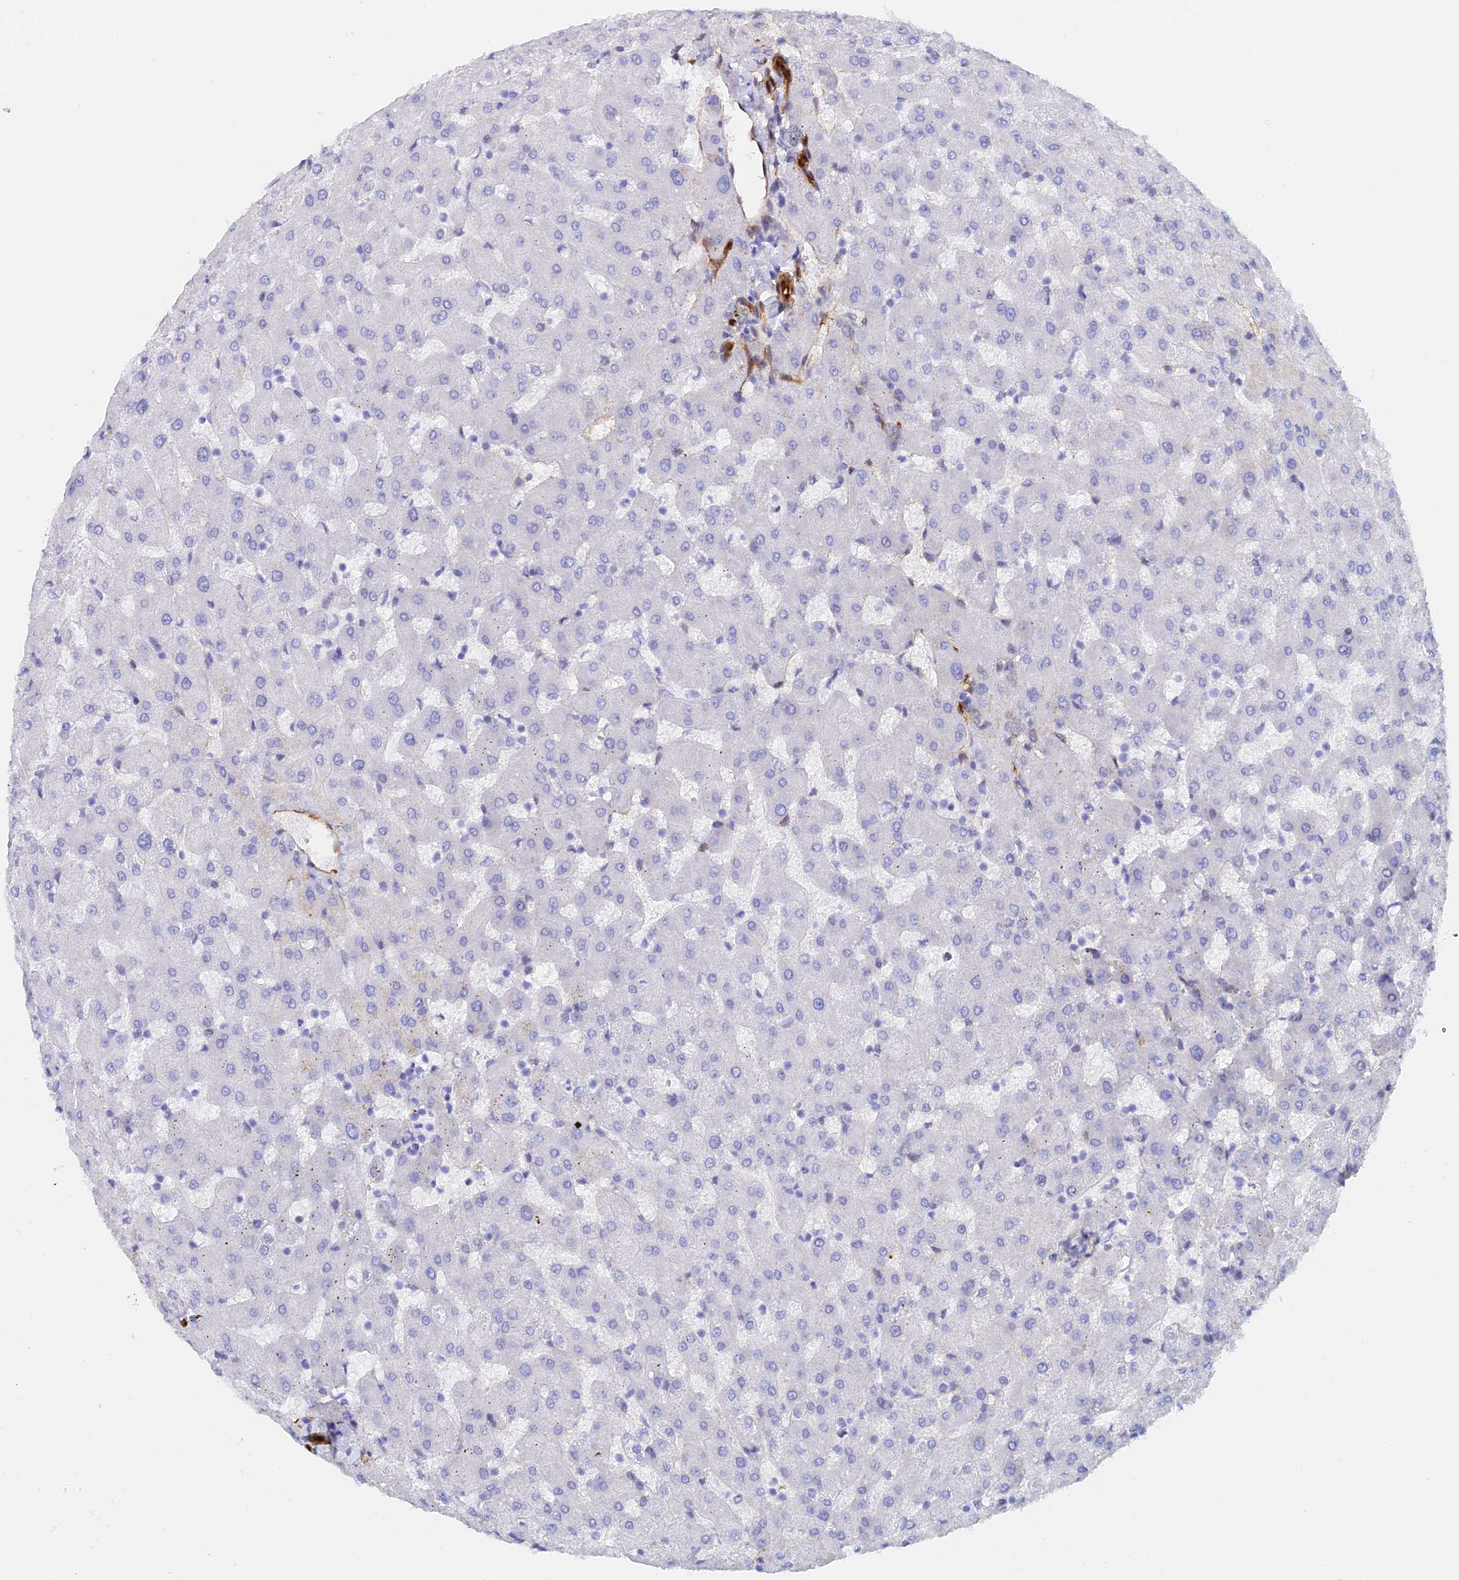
{"staining": {"intensity": "negative", "quantity": "none", "location": "none"}, "tissue": "liver", "cell_type": "Cholangiocytes", "image_type": "normal", "snomed": [{"axis": "morphology", "description": "Normal tissue, NOS"}, {"axis": "topography", "description": "Liver"}], "caption": "This is a photomicrograph of IHC staining of unremarkable liver, which shows no staining in cholangiocytes.", "gene": "CRIP2", "patient": {"sex": "female", "age": 63}}